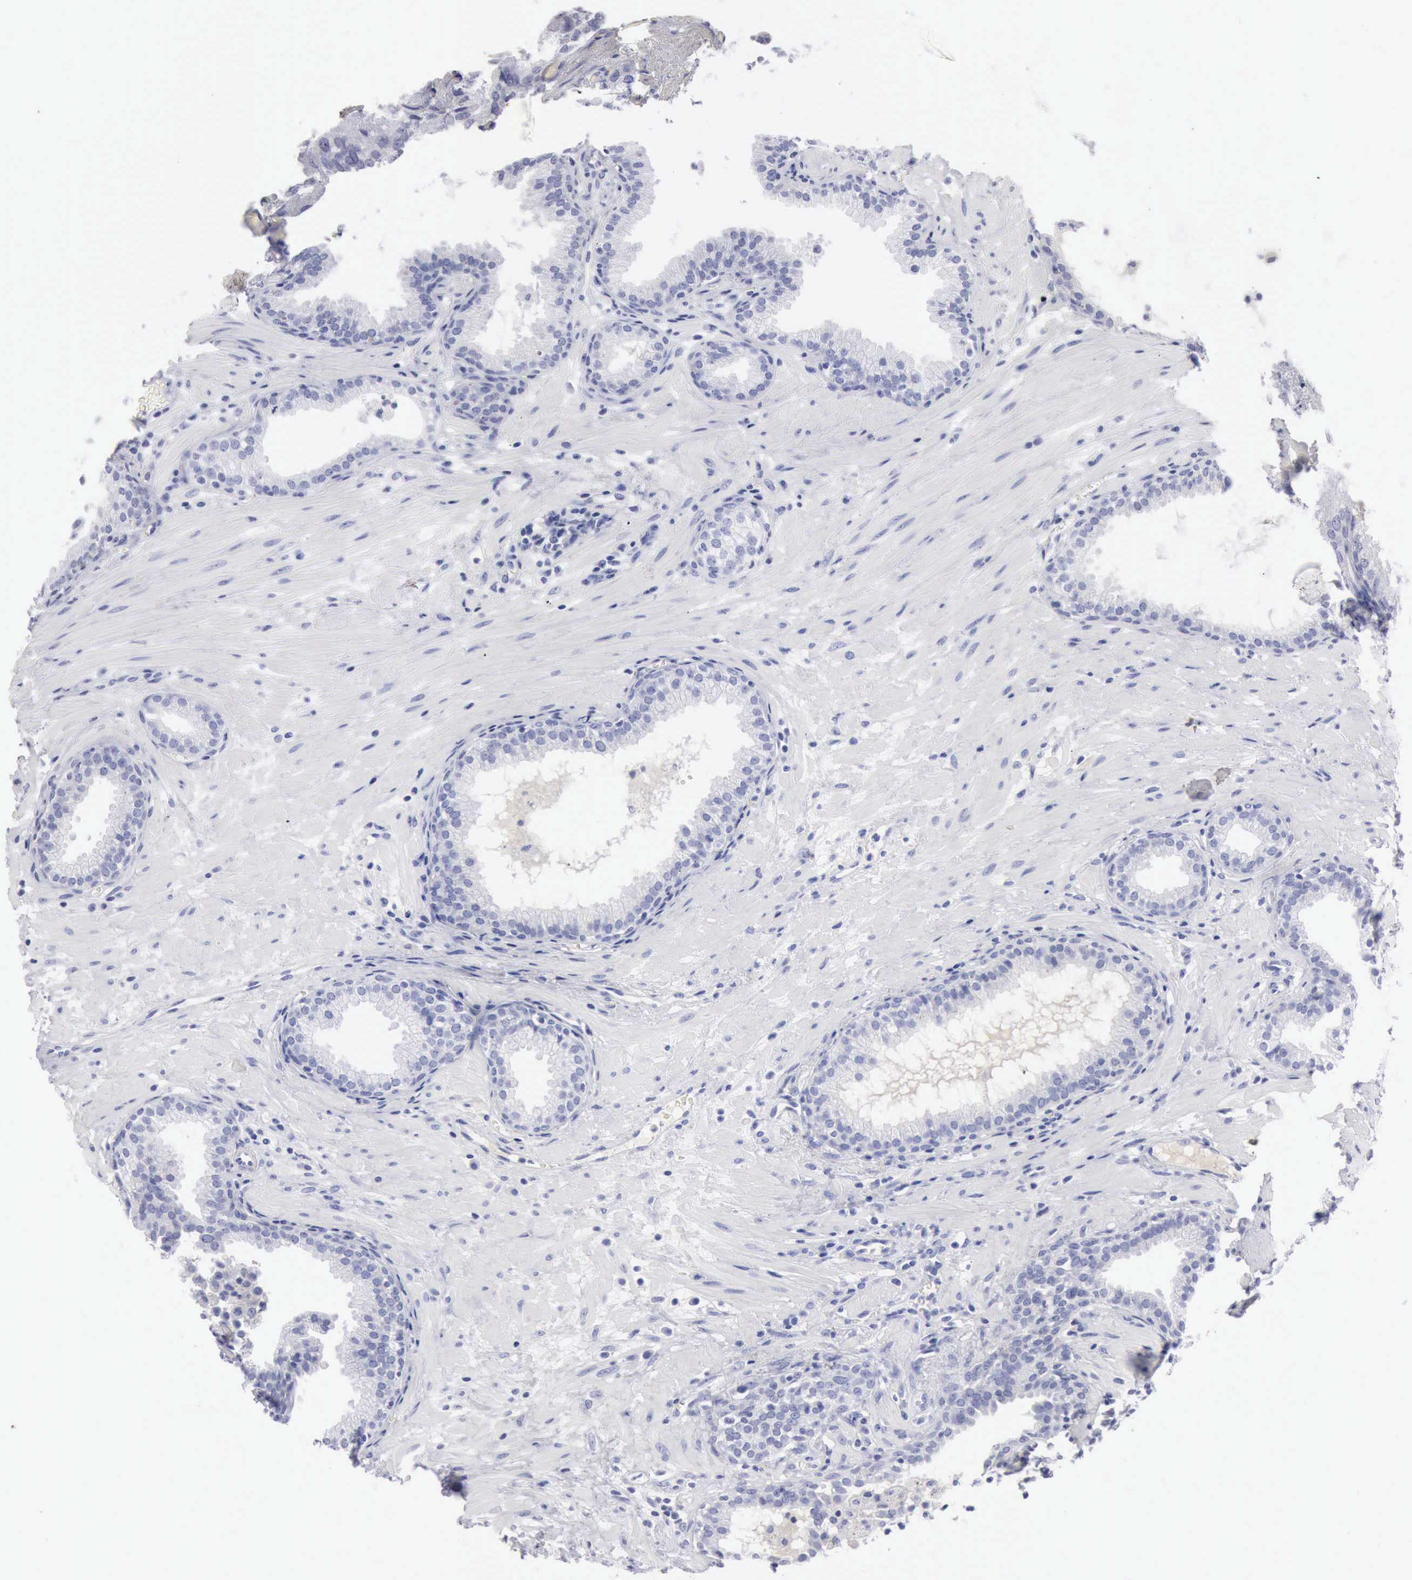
{"staining": {"intensity": "negative", "quantity": "none", "location": "none"}, "tissue": "prostate", "cell_type": "Glandular cells", "image_type": "normal", "snomed": [{"axis": "morphology", "description": "Normal tissue, NOS"}, {"axis": "topography", "description": "Prostate"}], "caption": "Immunohistochemistry (IHC) of benign human prostate displays no expression in glandular cells.", "gene": "CYP19A1", "patient": {"sex": "male", "age": 64}}